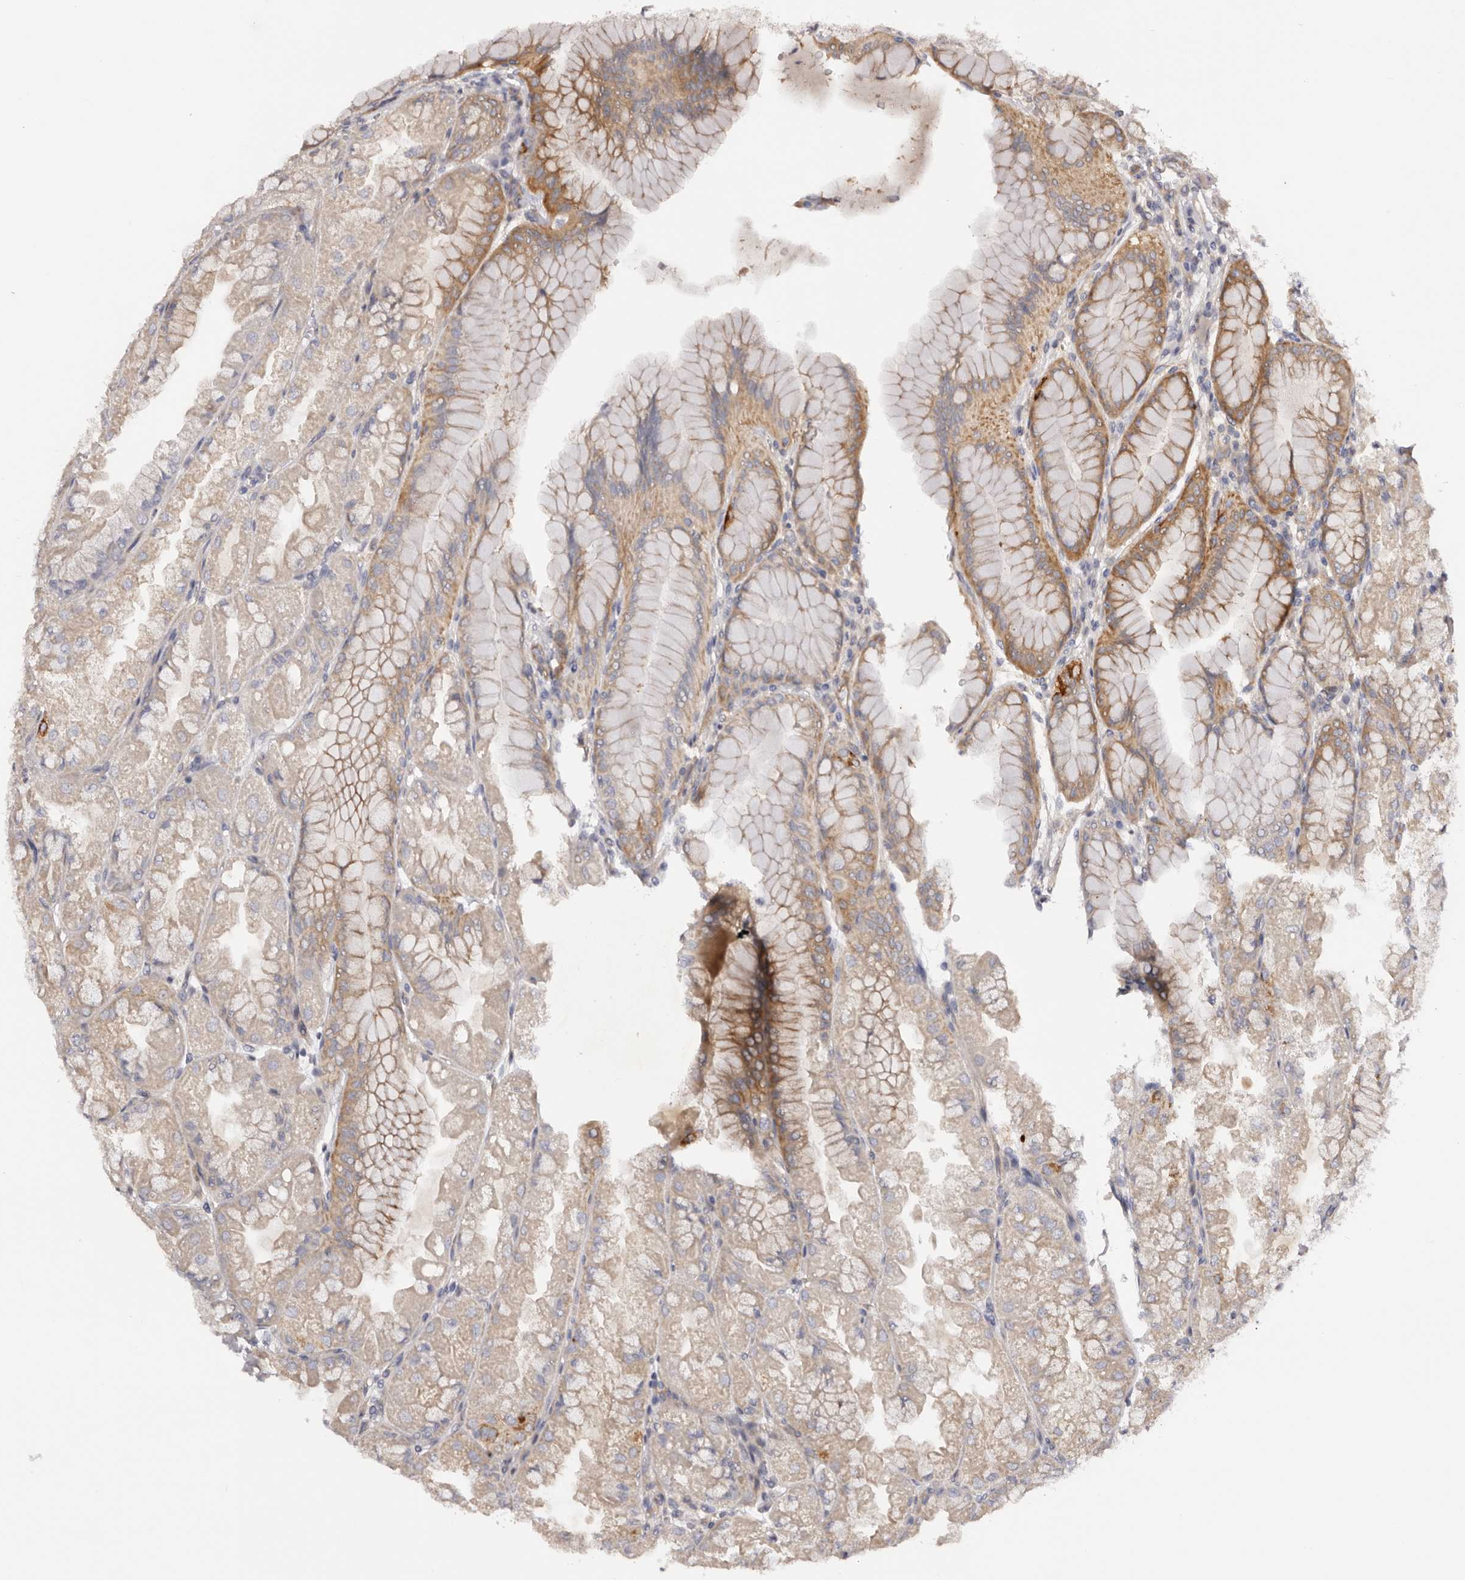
{"staining": {"intensity": "moderate", "quantity": "25%-75%", "location": "cytoplasmic/membranous"}, "tissue": "stomach", "cell_type": "Glandular cells", "image_type": "normal", "snomed": [{"axis": "morphology", "description": "Normal tissue, NOS"}, {"axis": "topography", "description": "Stomach, upper"}], "caption": "Moderate cytoplasmic/membranous expression is present in approximately 25%-75% of glandular cells in benign stomach. (DAB IHC with brightfield microscopy, high magnification).", "gene": "DMRT2", "patient": {"sex": "male", "age": 47}}